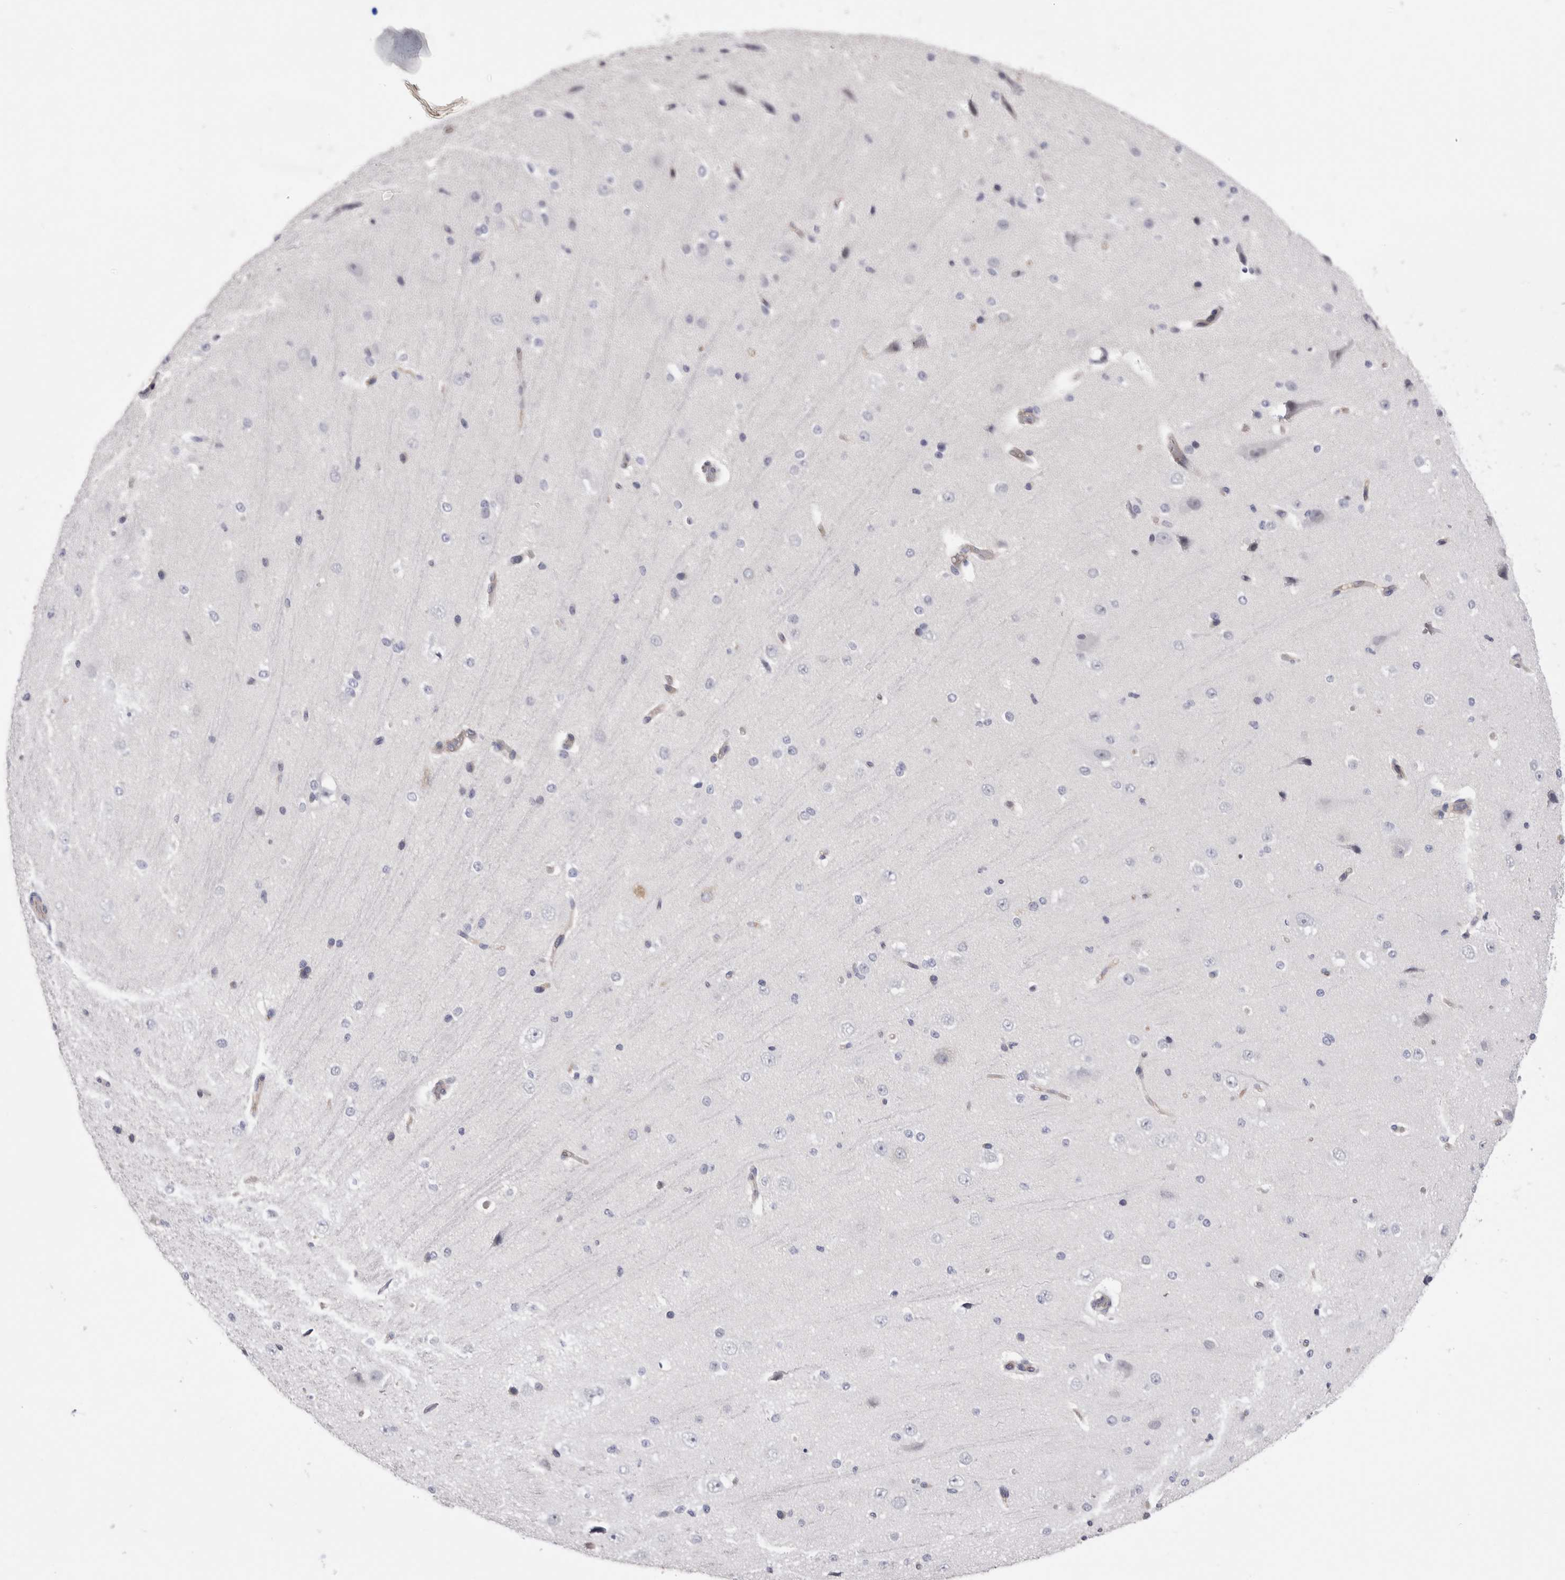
{"staining": {"intensity": "negative", "quantity": "none", "location": "none"}, "tissue": "cerebral cortex", "cell_type": "Endothelial cells", "image_type": "normal", "snomed": [{"axis": "morphology", "description": "Normal tissue, NOS"}, {"axis": "morphology", "description": "Developmental malformation"}, {"axis": "topography", "description": "Cerebral cortex"}], "caption": "Human cerebral cortex stained for a protein using immunohistochemistry exhibits no positivity in endothelial cells.", "gene": "RAB11FIP1", "patient": {"sex": "female", "age": 30}}